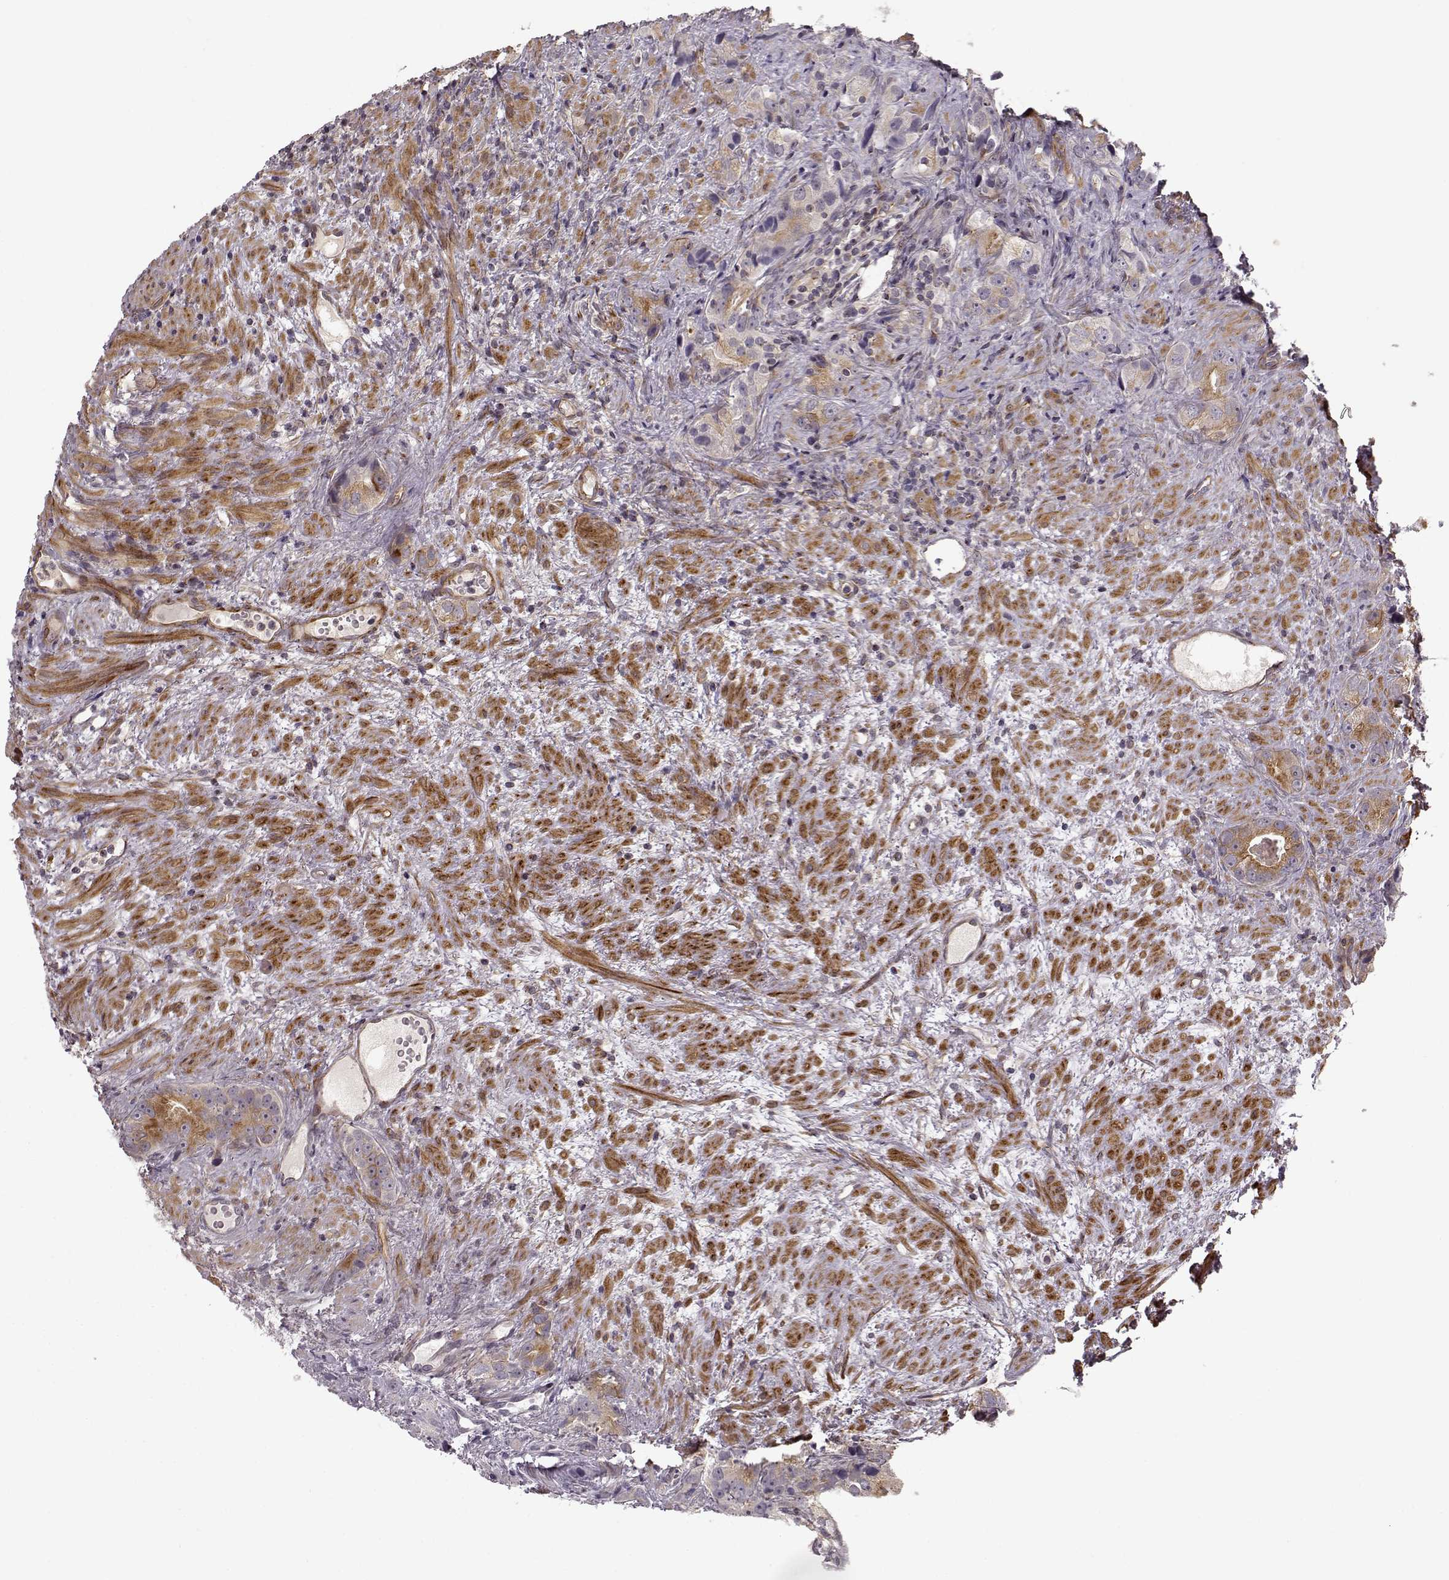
{"staining": {"intensity": "moderate", "quantity": ">75%", "location": "cytoplasmic/membranous"}, "tissue": "prostate cancer", "cell_type": "Tumor cells", "image_type": "cancer", "snomed": [{"axis": "morphology", "description": "Adenocarcinoma, High grade"}, {"axis": "topography", "description": "Prostate"}], "caption": "This micrograph demonstrates immunohistochemistry staining of human prostate cancer (adenocarcinoma (high-grade)), with medium moderate cytoplasmic/membranous expression in approximately >75% of tumor cells.", "gene": "MTR", "patient": {"sex": "male", "age": 90}}